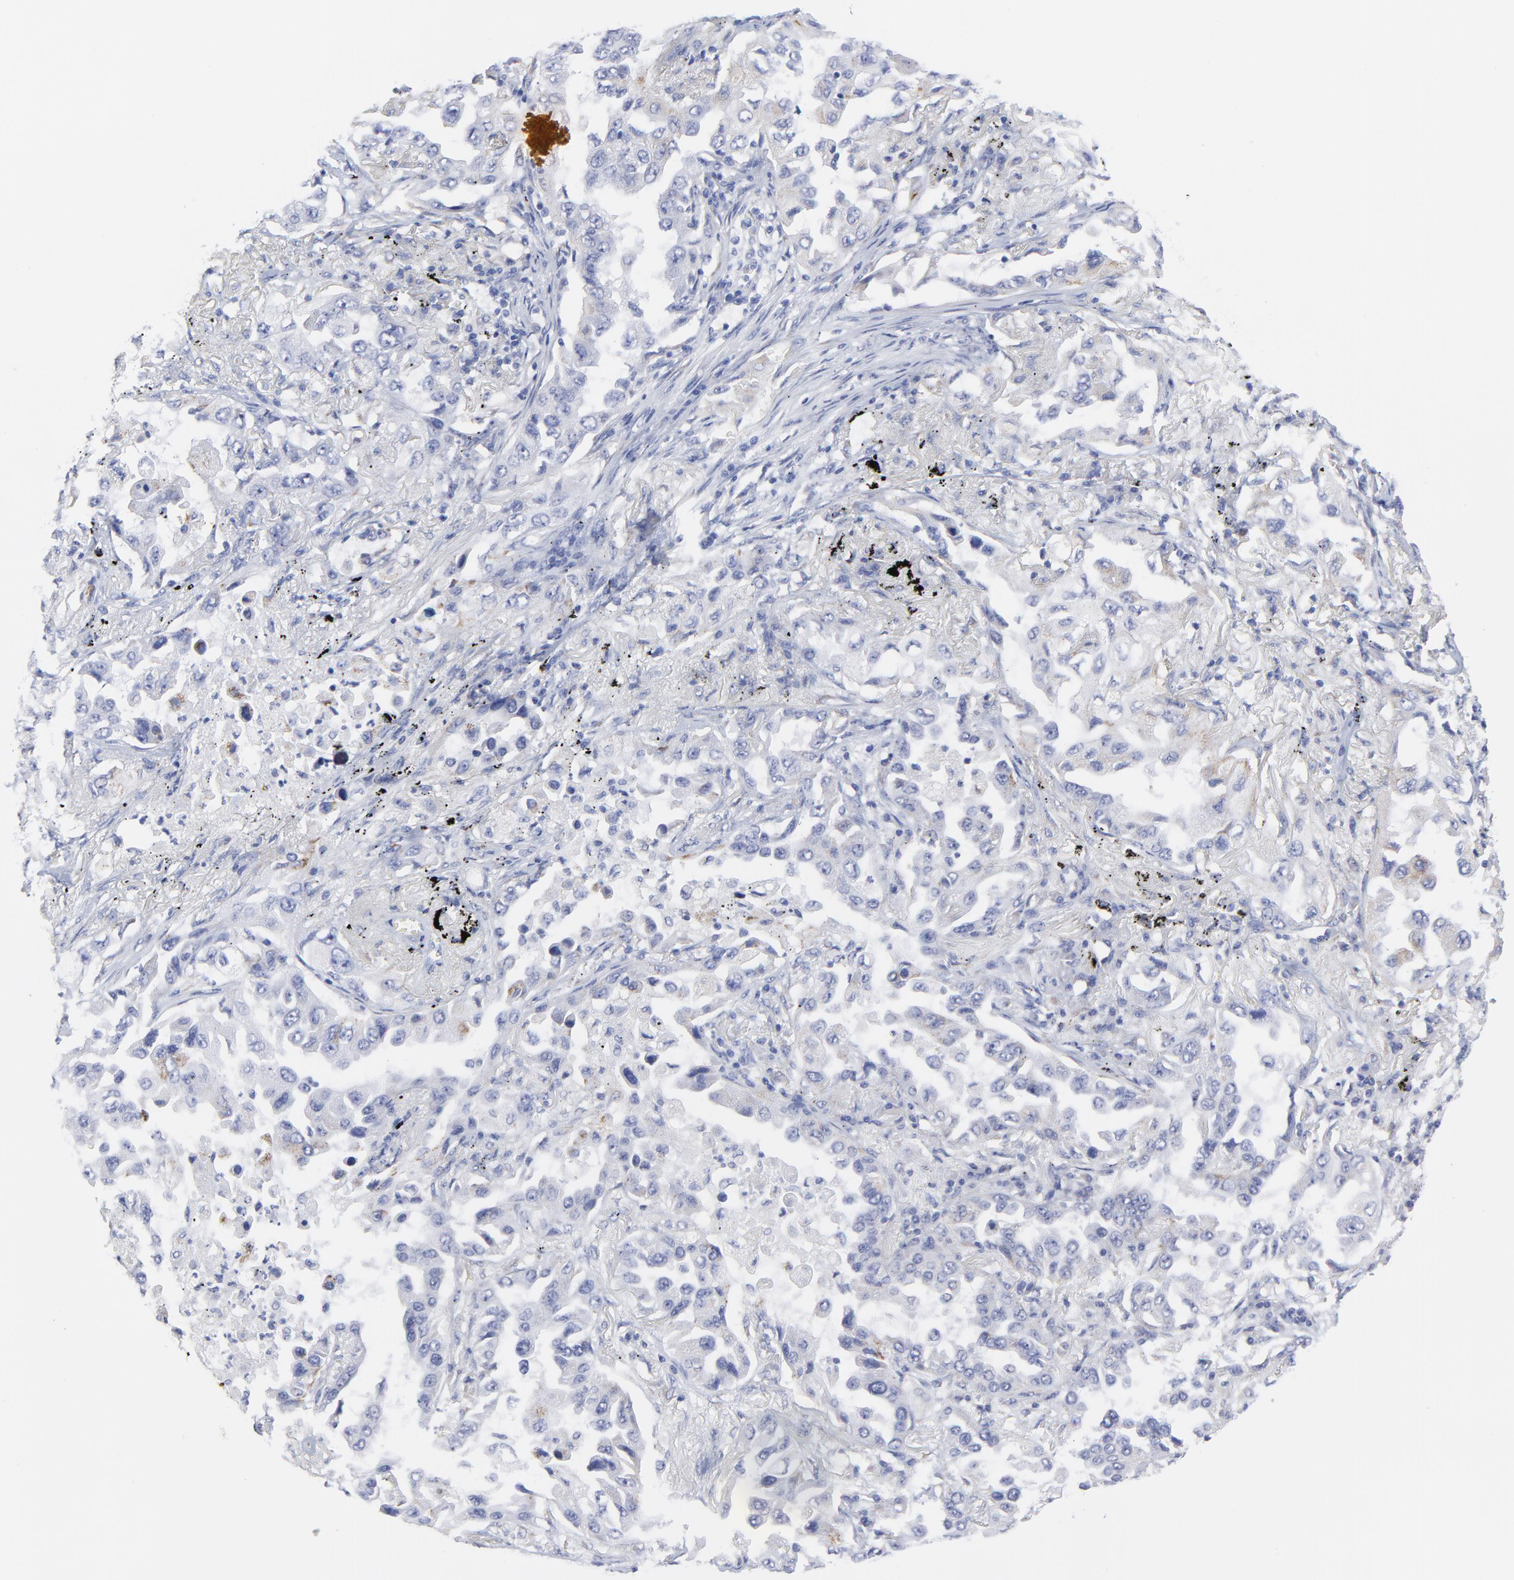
{"staining": {"intensity": "negative", "quantity": "none", "location": "none"}, "tissue": "lung cancer", "cell_type": "Tumor cells", "image_type": "cancer", "snomed": [{"axis": "morphology", "description": "Adenocarcinoma, NOS"}, {"axis": "topography", "description": "Lung"}], "caption": "This is an immunohistochemistry (IHC) micrograph of human lung cancer (adenocarcinoma). There is no expression in tumor cells.", "gene": "DUSP9", "patient": {"sex": "female", "age": 65}}